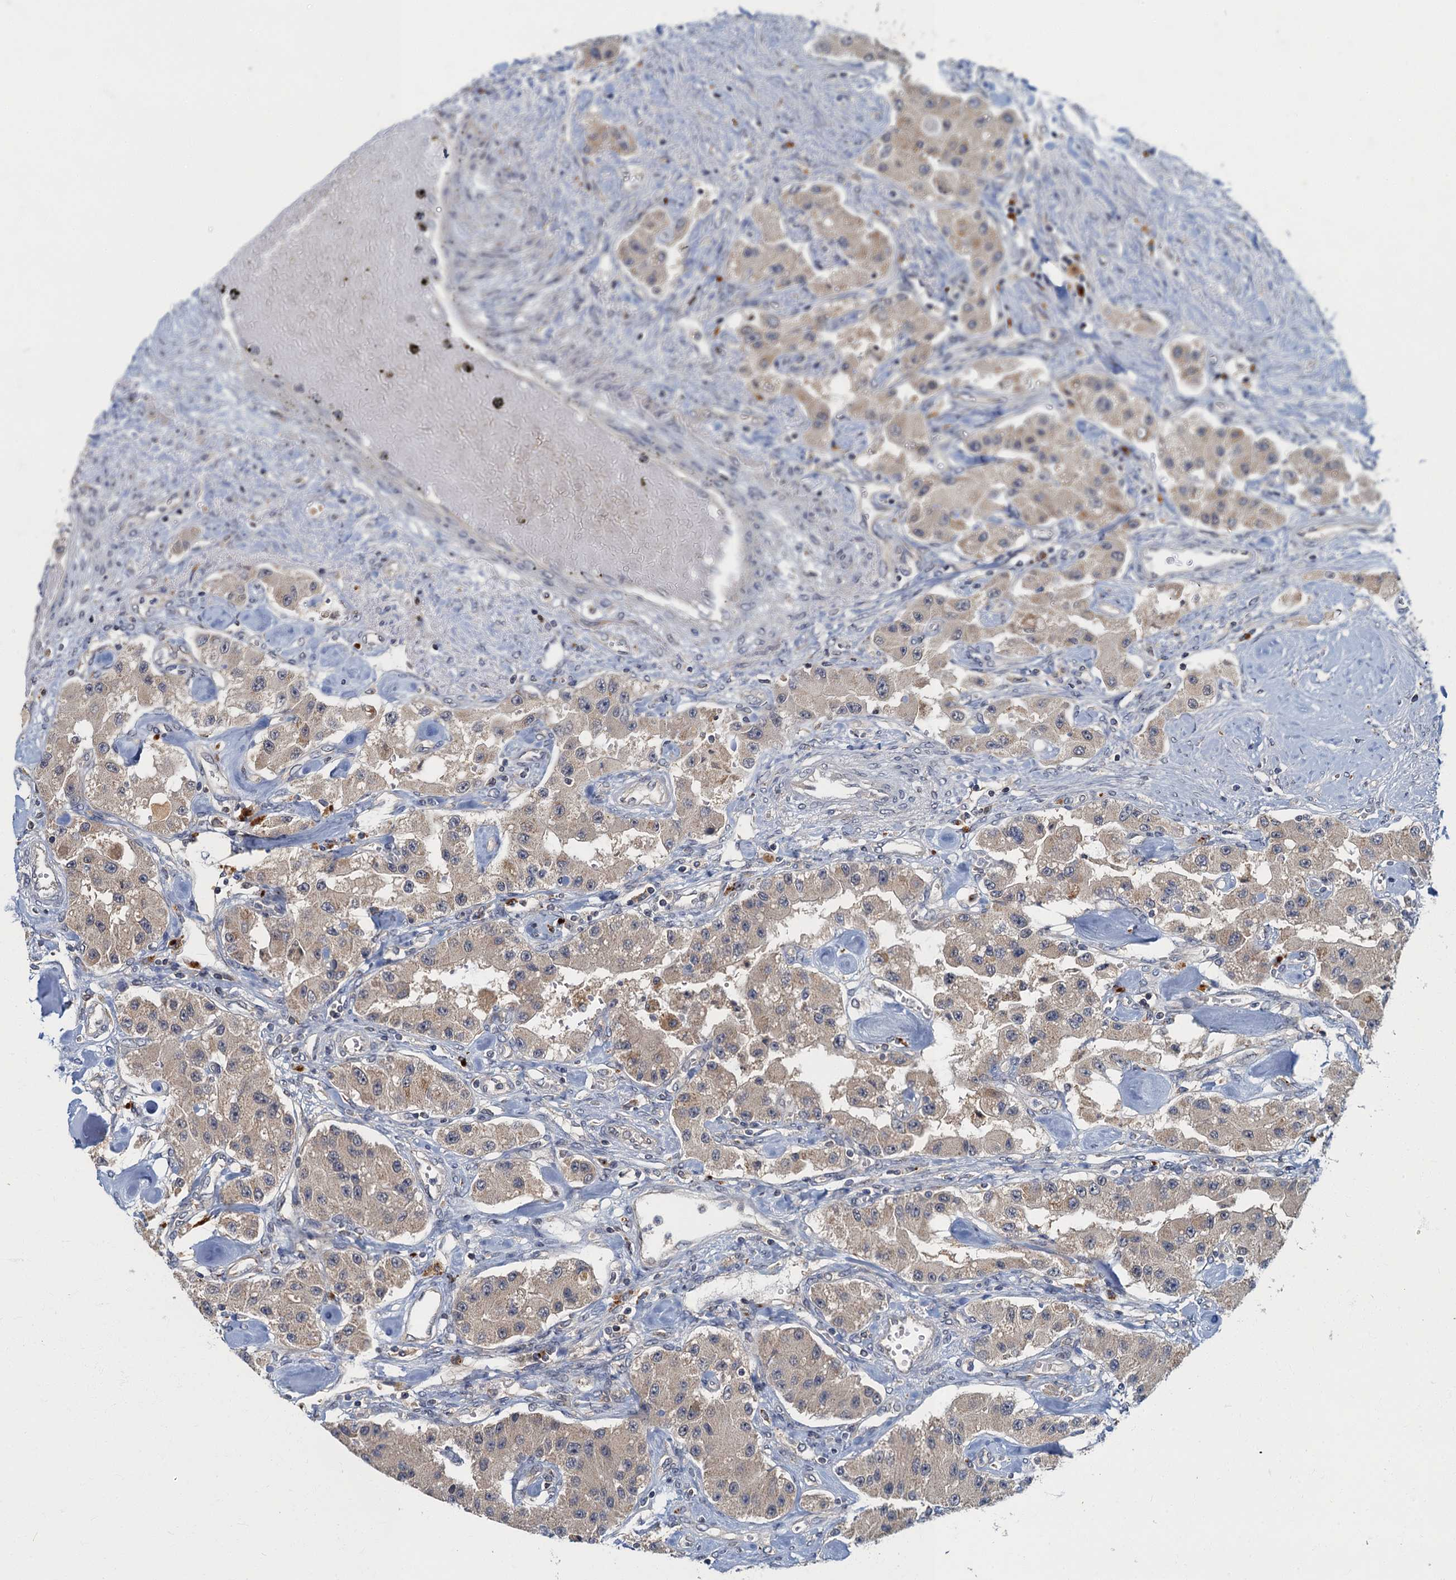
{"staining": {"intensity": "weak", "quantity": "25%-75%", "location": "cytoplasmic/membranous"}, "tissue": "carcinoid", "cell_type": "Tumor cells", "image_type": "cancer", "snomed": [{"axis": "morphology", "description": "Carcinoid, malignant, NOS"}, {"axis": "topography", "description": "Pancreas"}], "caption": "Weak cytoplasmic/membranous staining is identified in approximately 25%-75% of tumor cells in carcinoid. Immunohistochemistry stains the protein of interest in brown and the nuclei are stained blue.", "gene": "WDCP", "patient": {"sex": "male", "age": 41}}